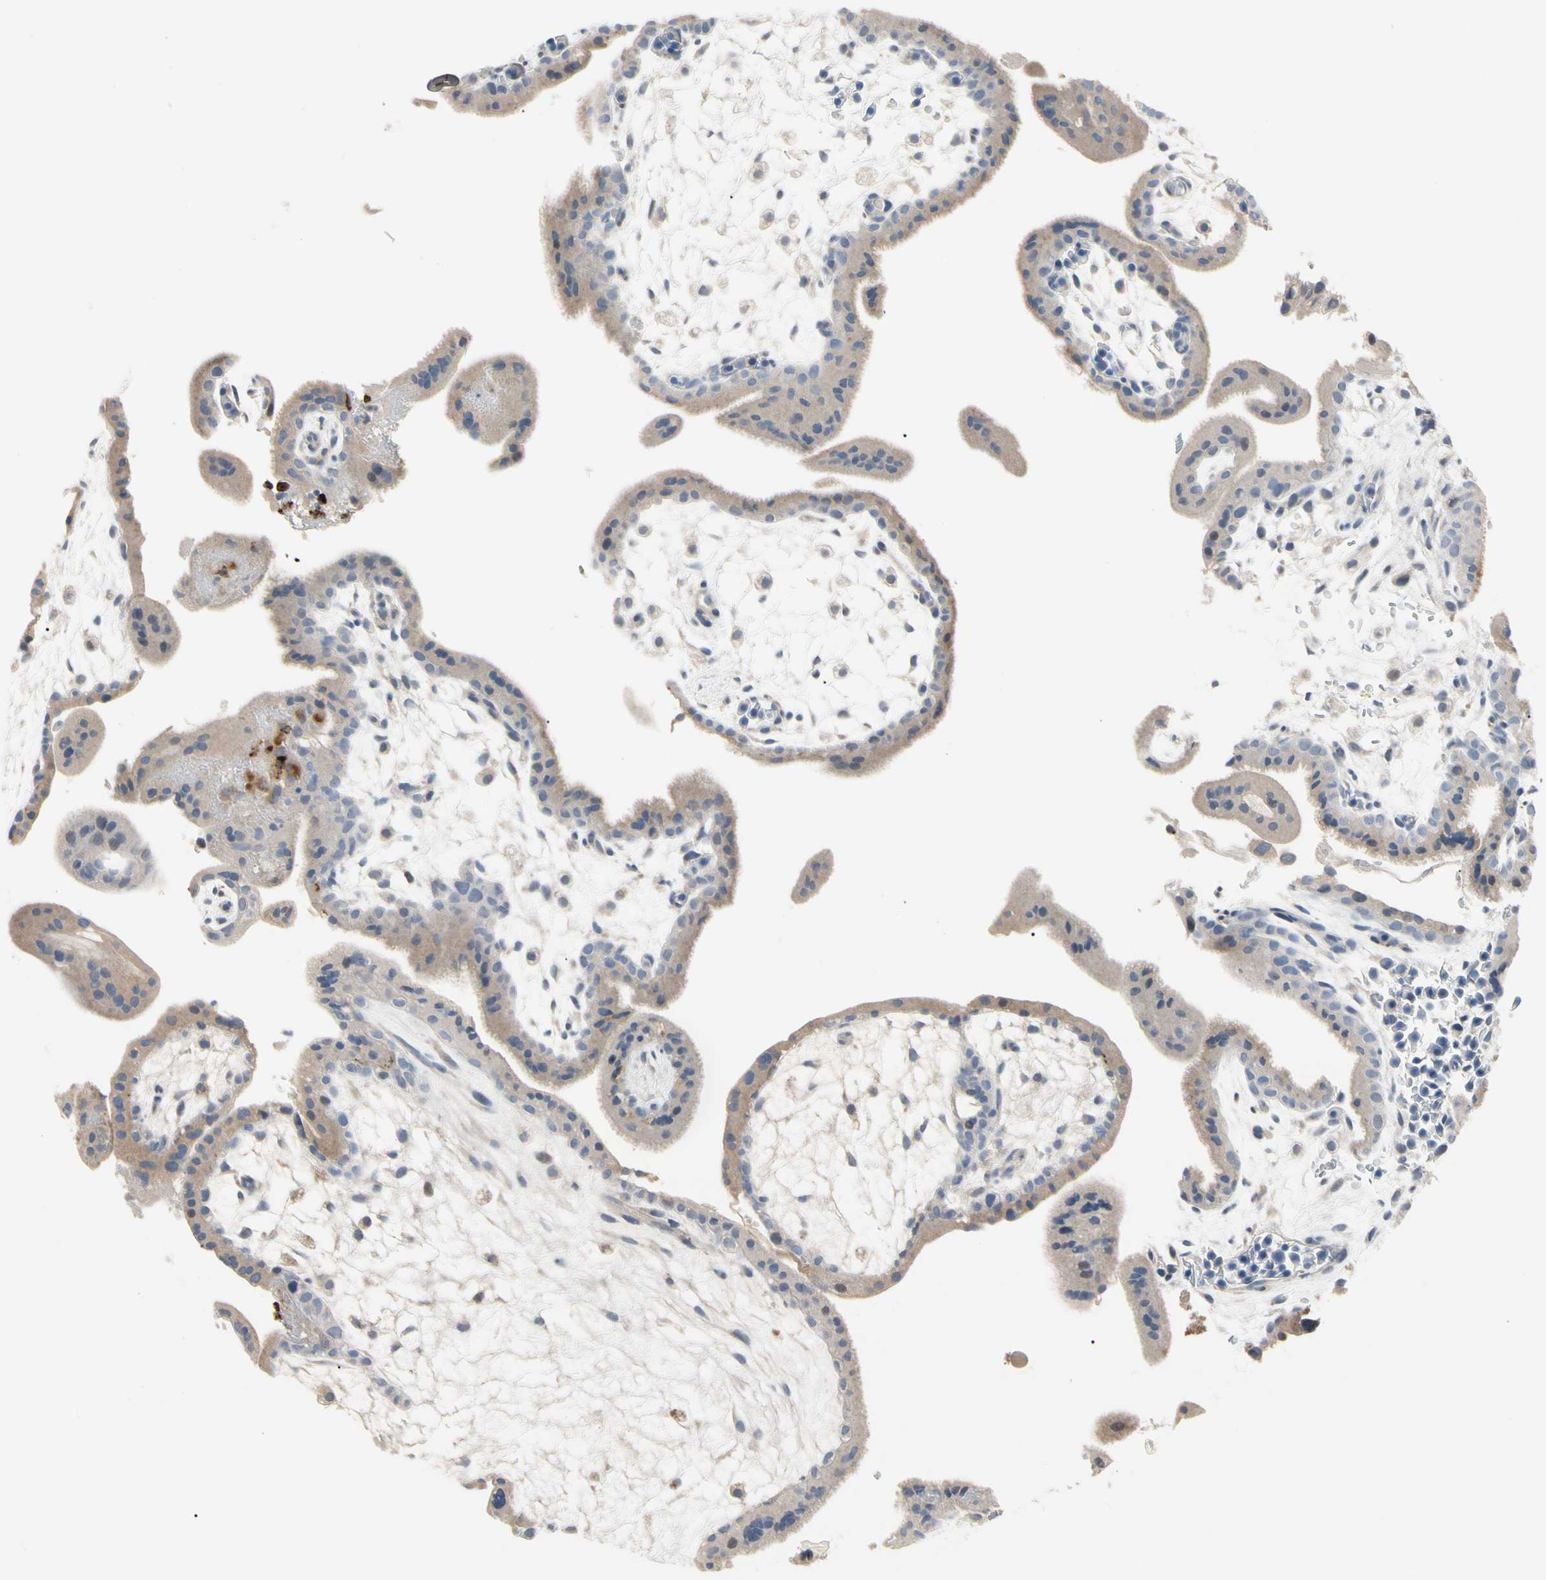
{"staining": {"intensity": "negative", "quantity": "none", "location": "none"}, "tissue": "placenta", "cell_type": "Decidual cells", "image_type": "normal", "snomed": [{"axis": "morphology", "description": "Normal tissue, NOS"}, {"axis": "topography", "description": "Placenta"}], "caption": "This is a histopathology image of immunohistochemistry (IHC) staining of normal placenta, which shows no positivity in decidual cells. (Stains: DAB immunohistochemistry (IHC) with hematoxylin counter stain, Microscopy: brightfield microscopy at high magnification).", "gene": "ADA2", "patient": {"sex": "female", "age": 35}}